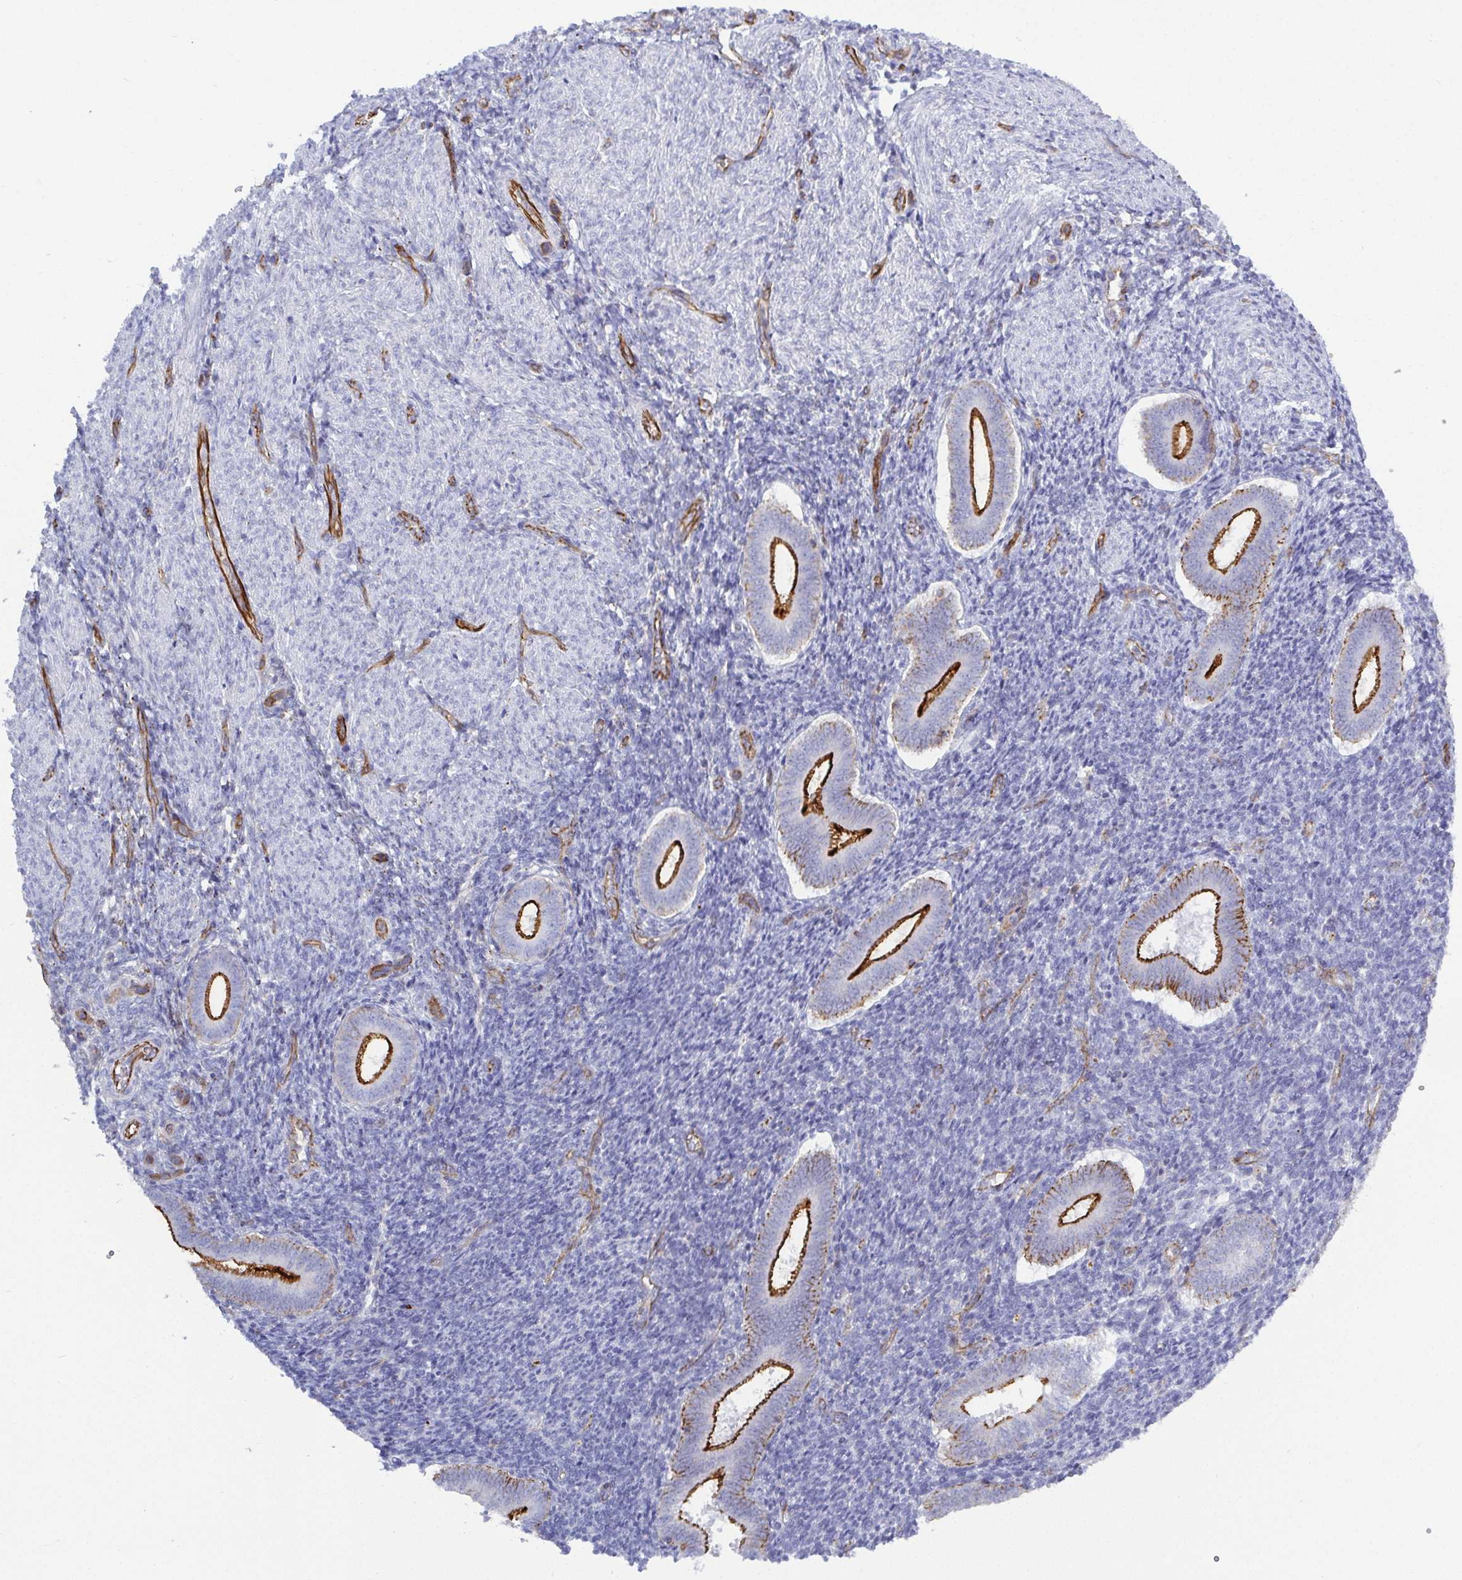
{"staining": {"intensity": "weak", "quantity": "<25%", "location": "cytoplasmic/membranous"}, "tissue": "endometrium", "cell_type": "Cells in endometrial stroma", "image_type": "normal", "snomed": [{"axis": "morphology", "description": "Normal tissue, NOS"}, {"axis": "topography", "description": "Endometrium"}], "caption": "DAB (3,3'-diaminobenzidine) immunohistochemical staining of benign endometrium exhibits no significant expression in cells in endometrial stroma. (DAB (3,3'-diaminobenzidine) immunohistochemistry (IHC), high magnification).", "gene": "LIMA1", "patient": {"sex": "female", "age": 25}}